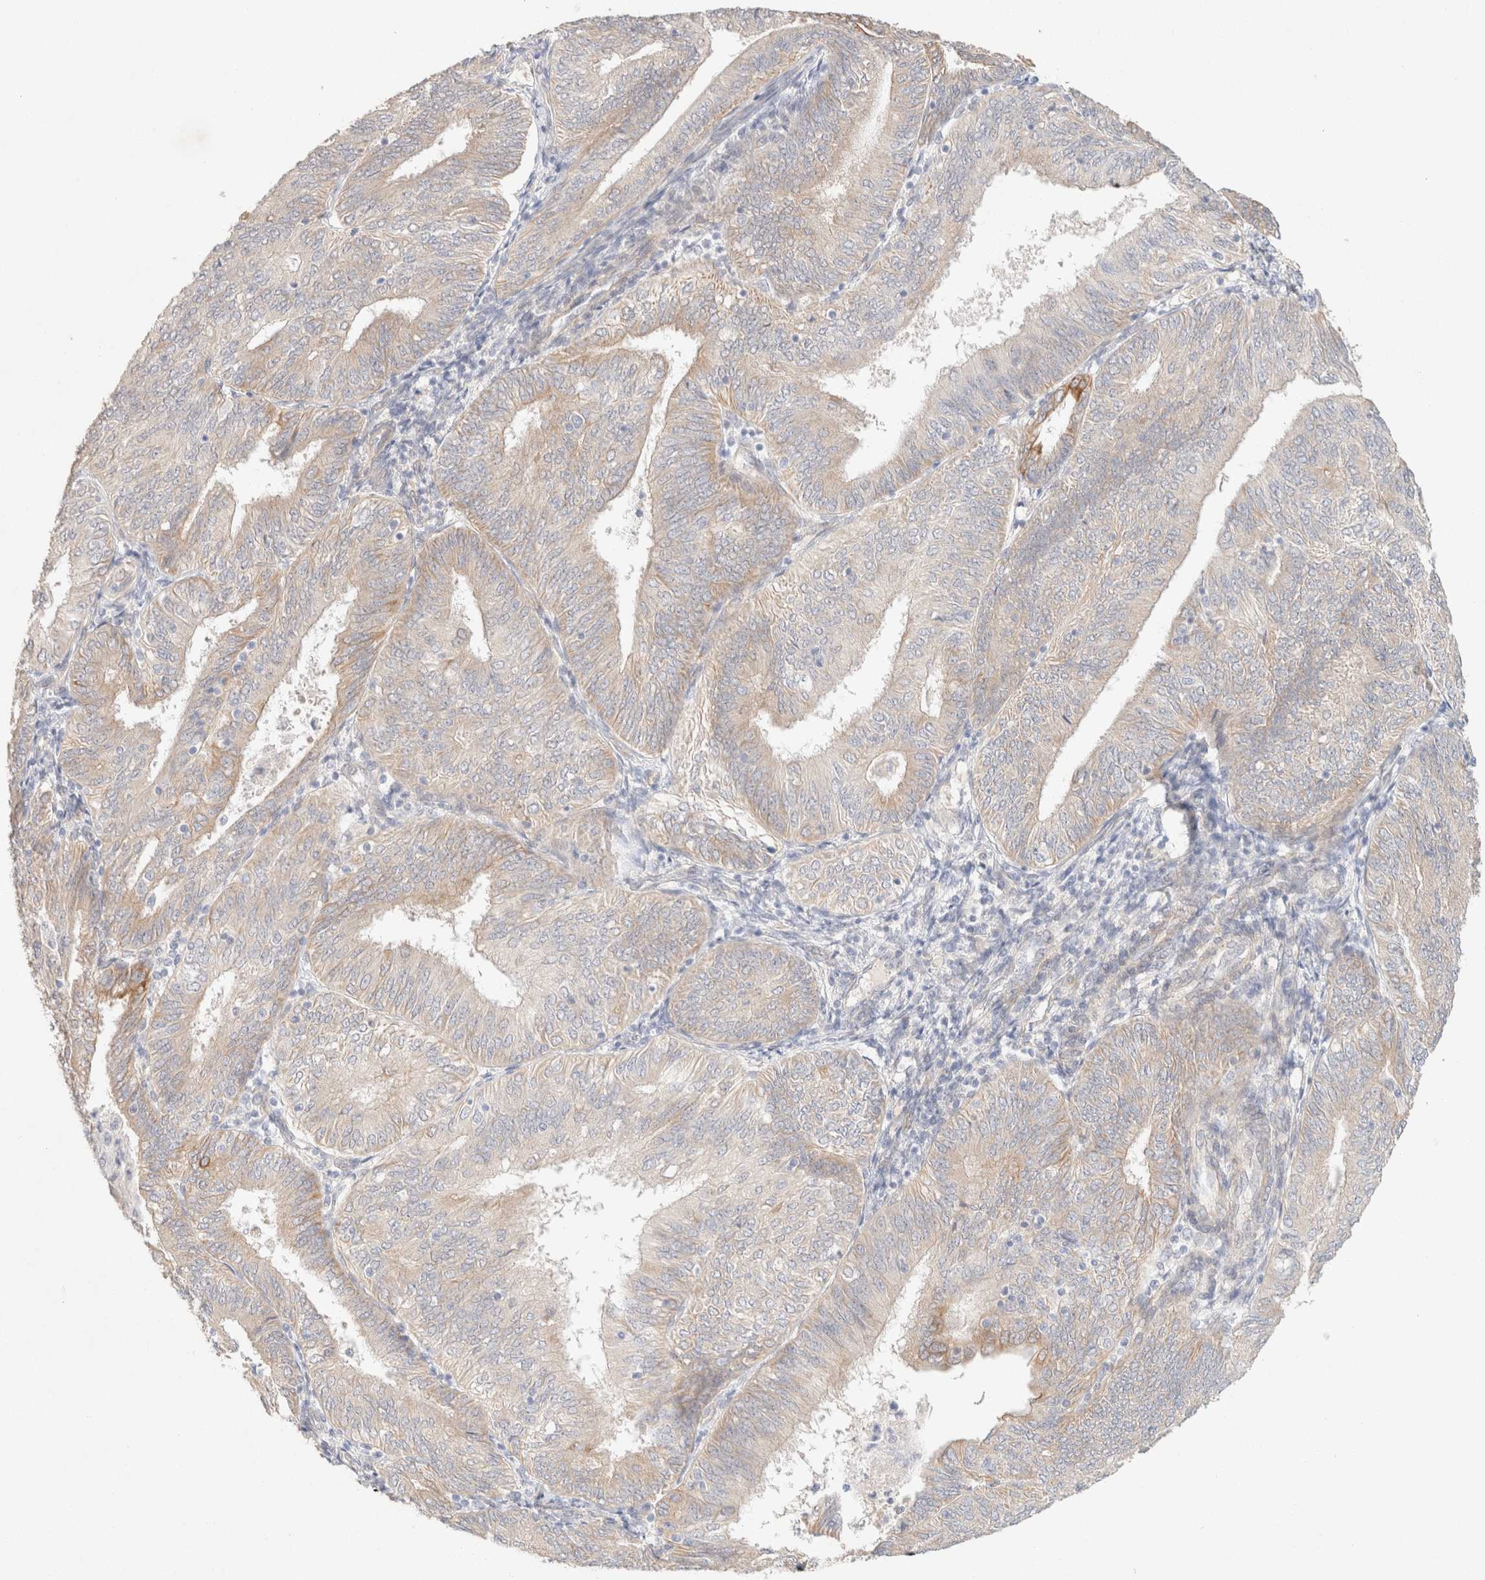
{"staining": {"intensity": "weak", "quantity": "<25%", "location": "cytoplasmic/membranous"}, "tissue": "endometrial cancer", "cell_type": "Tumor cells", "image_type": "cancer", "snomed": [{"axis": "morphology", "description": "Adenocarcinoma, NOS"}, {"axis": "topography", "description": "Endometrium"}], "caption": "Image shows no significant protein staining in tumor cells of endometrial adenocarcinoma. (Stains: DAB (3,3'-diaminobenzidine) IHC with hematoxylin counter stain, Microscopy: brightfield microscopy at high magnification).", "gene": "CSNK1E", "patient": {"sex": "female", "age": 58}}